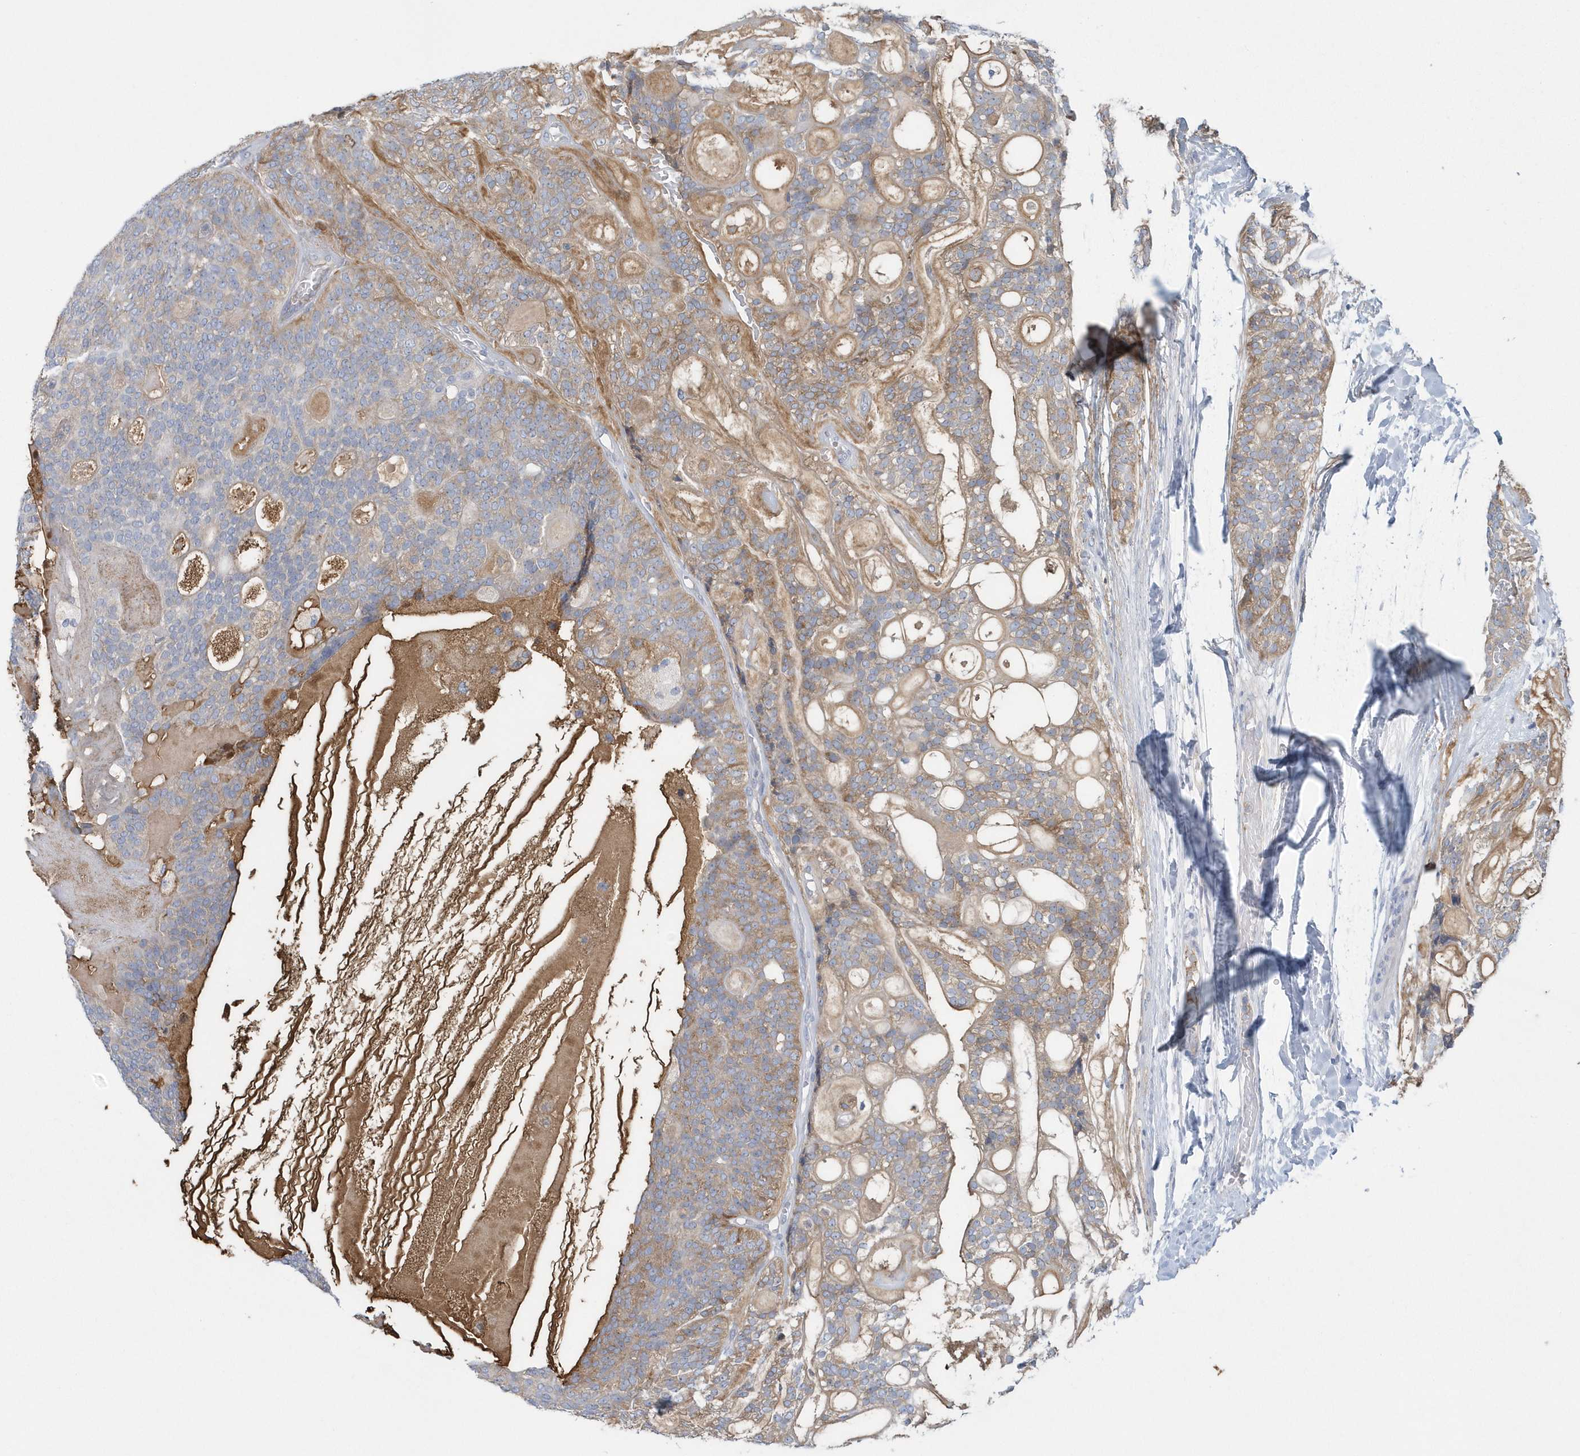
{"staining": {"intensity": "weak", "quantity": "<25%", "location": "cytoplasmic/membranous"}, "tissue": "head and neck cancer", "cell_type": "Tumor cells", "image_type": "cancer", "snomed": [{"axis": "morphology", "description": "Adenocarcinoma, NOS"}, {"axis": "topography", "description": "Head-Neck"}], "caption": "Adenocarcinoma (head and neck) was stained to show a protein in brown. There is no significant expression in tumor cells.", "gene": "SPATA18", "patient": {"sex": "male", "age": 66}}